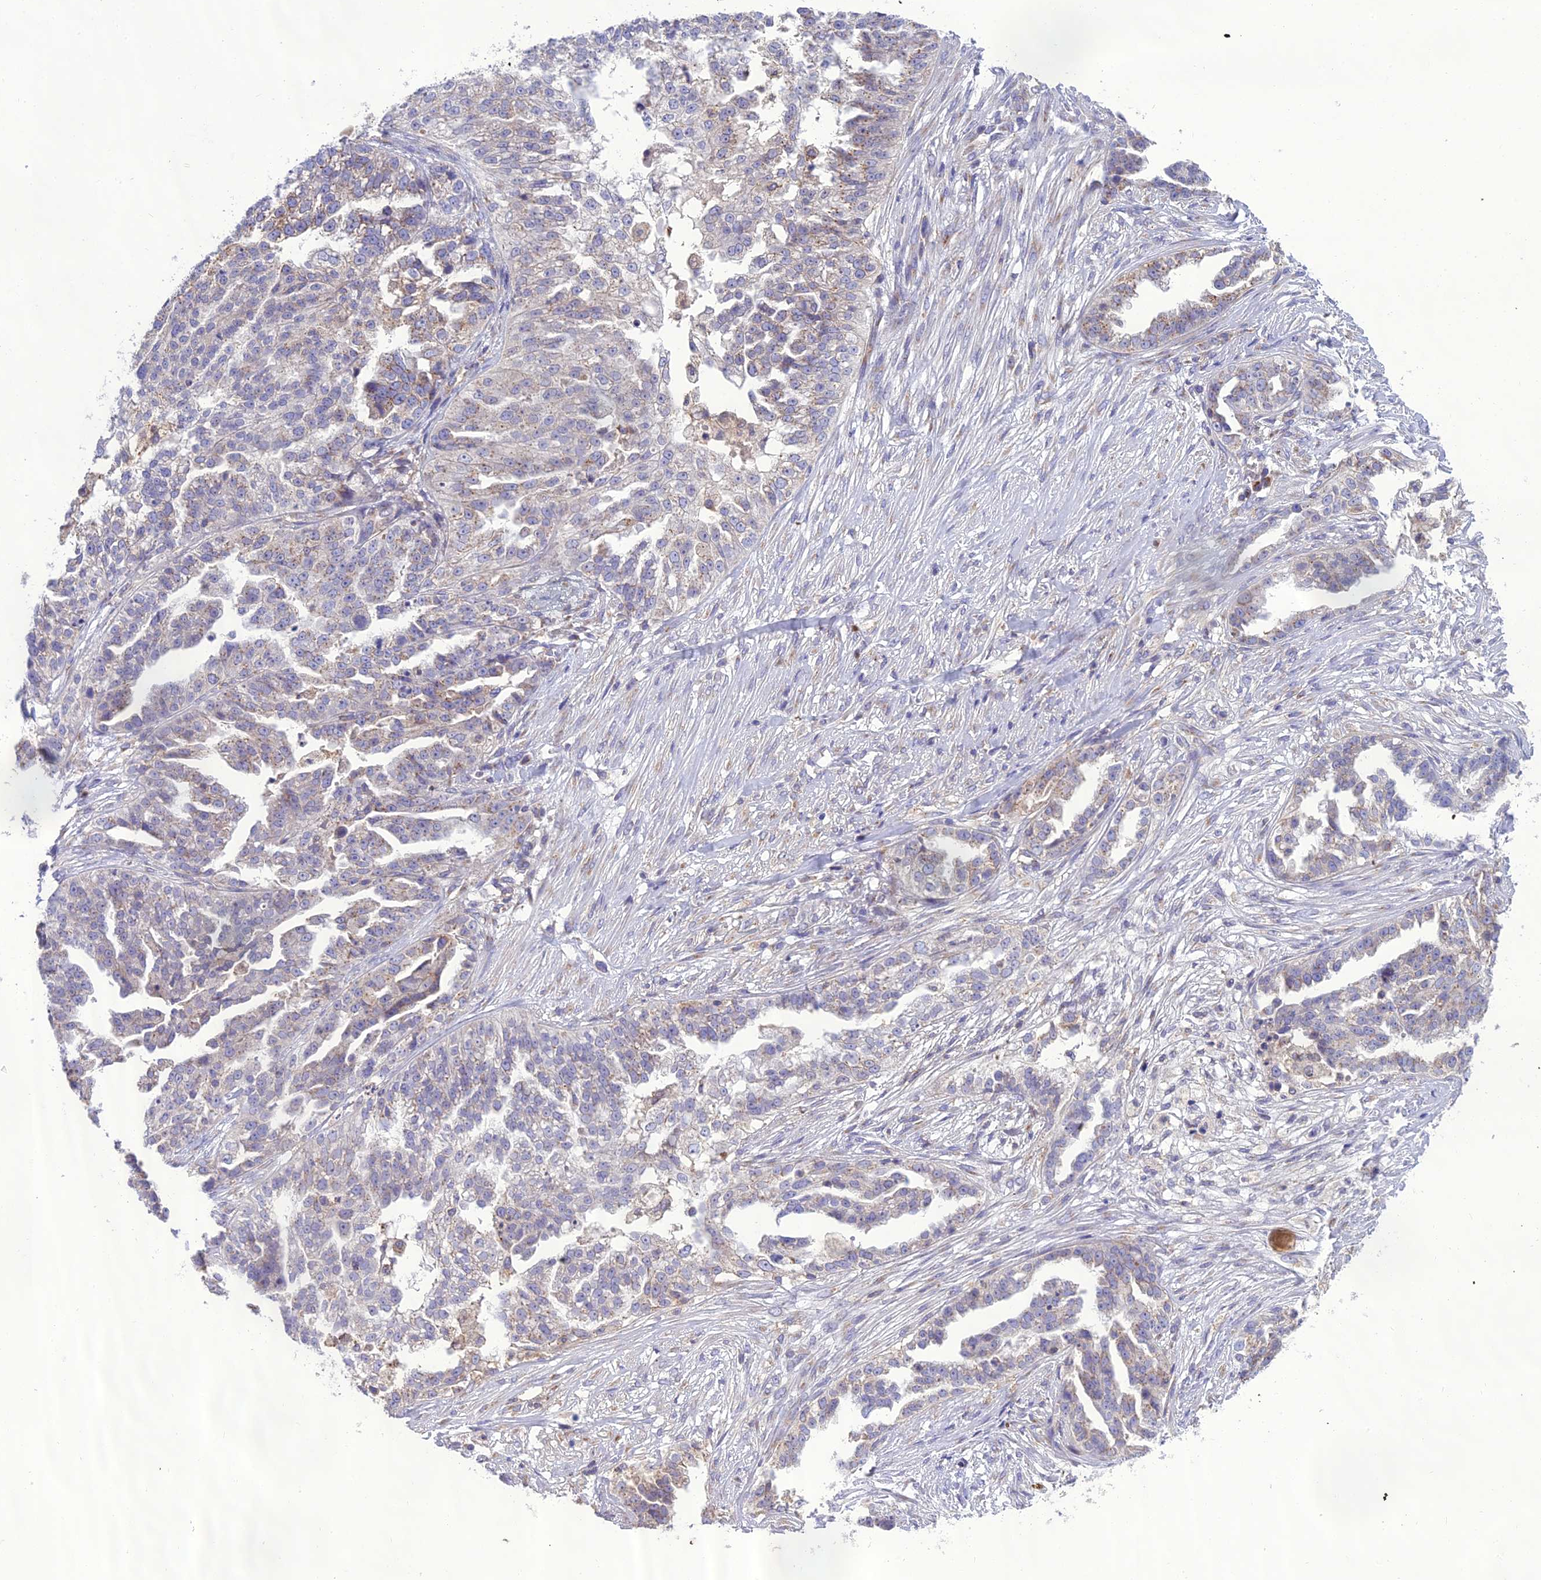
{"staining": {"intensity": "weak", "quantity": "25%-75%", "location": "cytoplasmic/membranous"}, "tissue": "ovarian cancer", "cell_type": "Tumor cells", "image_type": "cancer", "snomed": [{"axis": "morphology", "description": "Cystadenocarcinoma, serous, NOS"}, {"axis": "topography", "description": "Ovary"}], "caption": "Immunohistochemical staining of human ovarian serous cystadenocarcinoma reveals low levels of weak cytoplasmic/membranous protein staining in about 25%-75% of tumor cells.", "gene": "GOLPH3", "patient": {"sex": "female", "age": 58}}